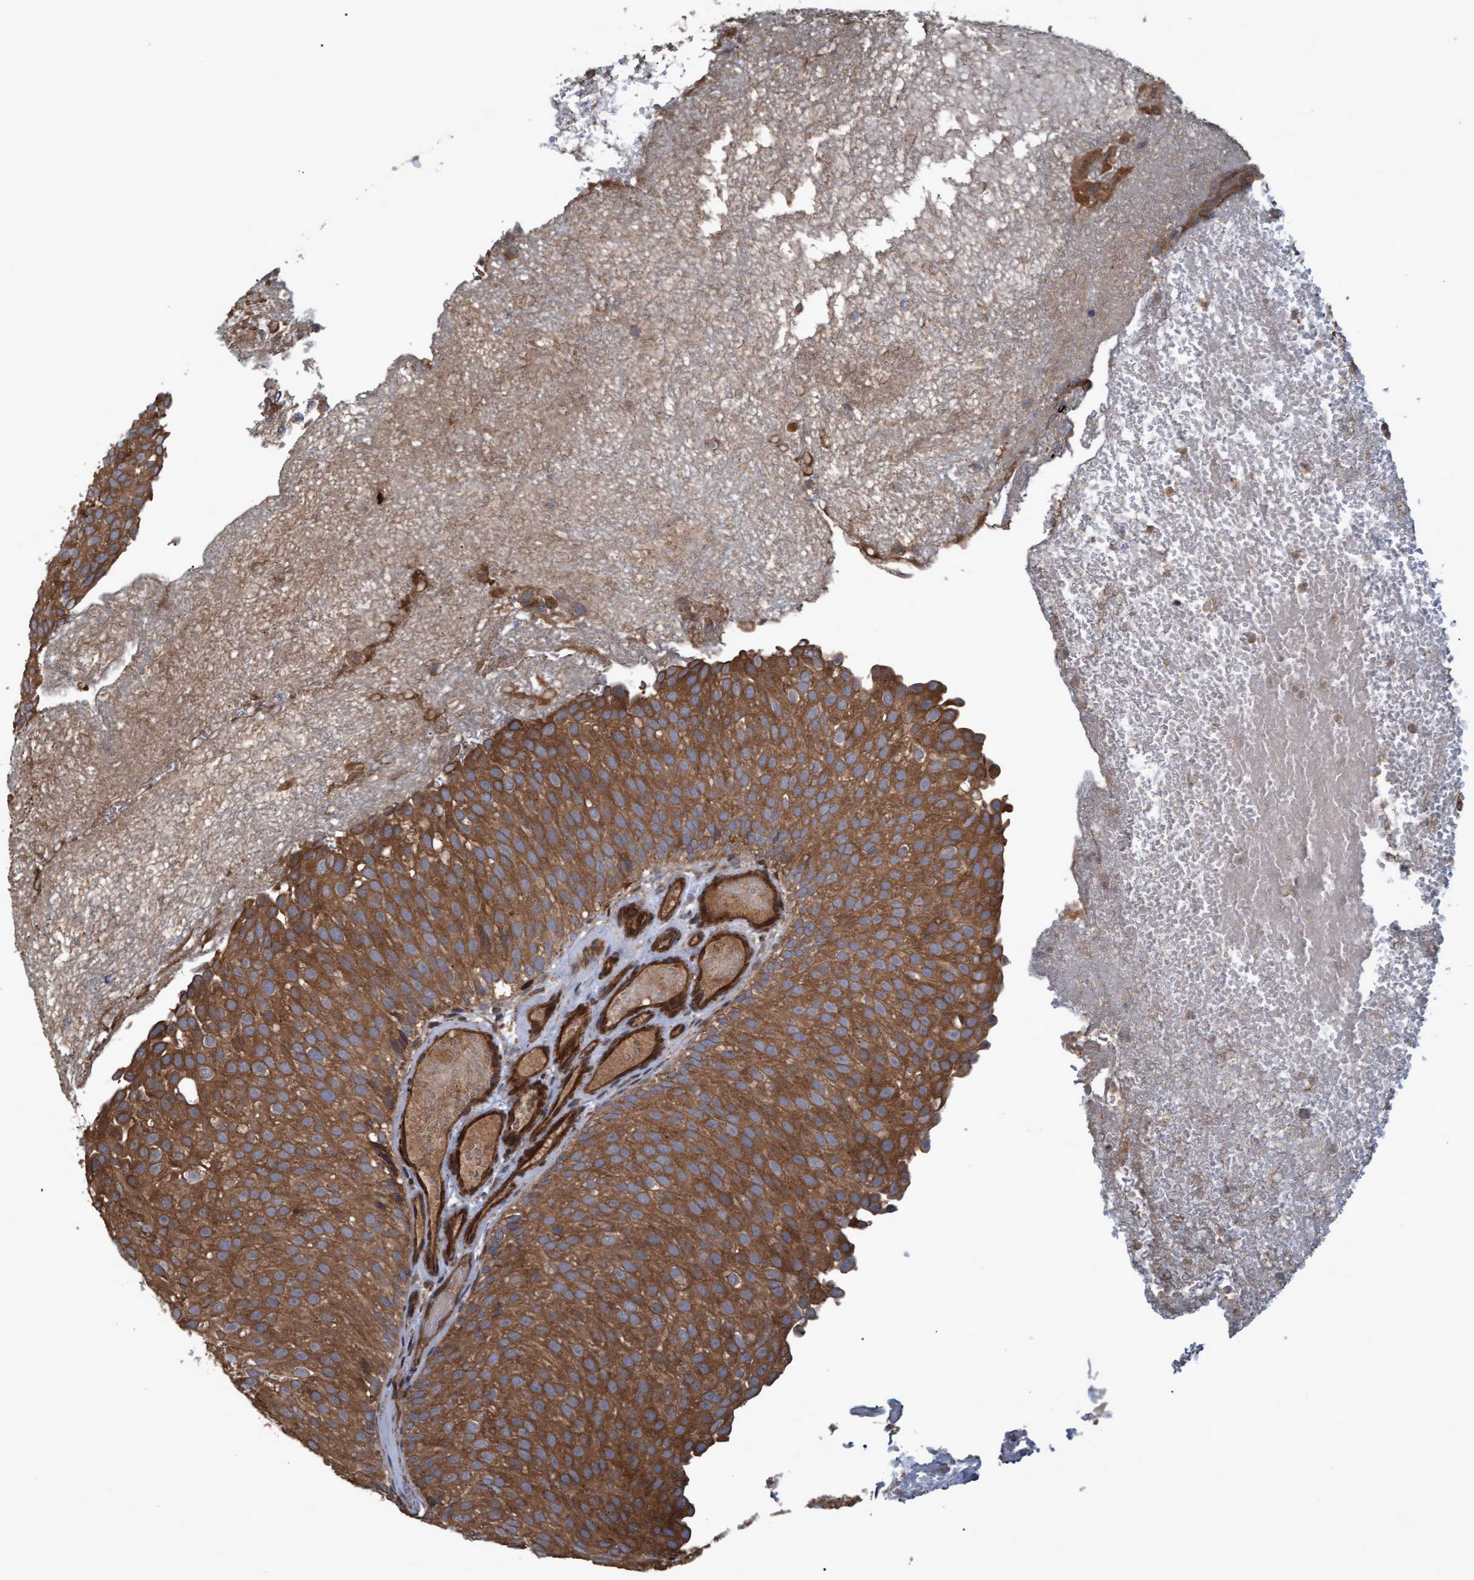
{"staining": {"intensity": "strong", "quantity": ">75%", "location": "cytoplasmic/membranous"}, "tissue": "urothelial cancer", "cell_type": "Tumor cells", "image_type": "cancer", "snomed": [{"axis": "morphology", "description": "Urothelial carcinoma, Low grade"}, {"axis": "topography", "description": "Urinary bladder"}], "caption": "IHC (DAB) staining of human urothelial cancer displays strong cytoplasmic/membranous protein expression in about >75% of tumor cells. The staining is performed using DAB brown chromogen to label protein expression. The nuclei are counter-stained blue using hematoxylin.", "gene": "GGT6", "patient": {"sex": "male", "age": 78}}